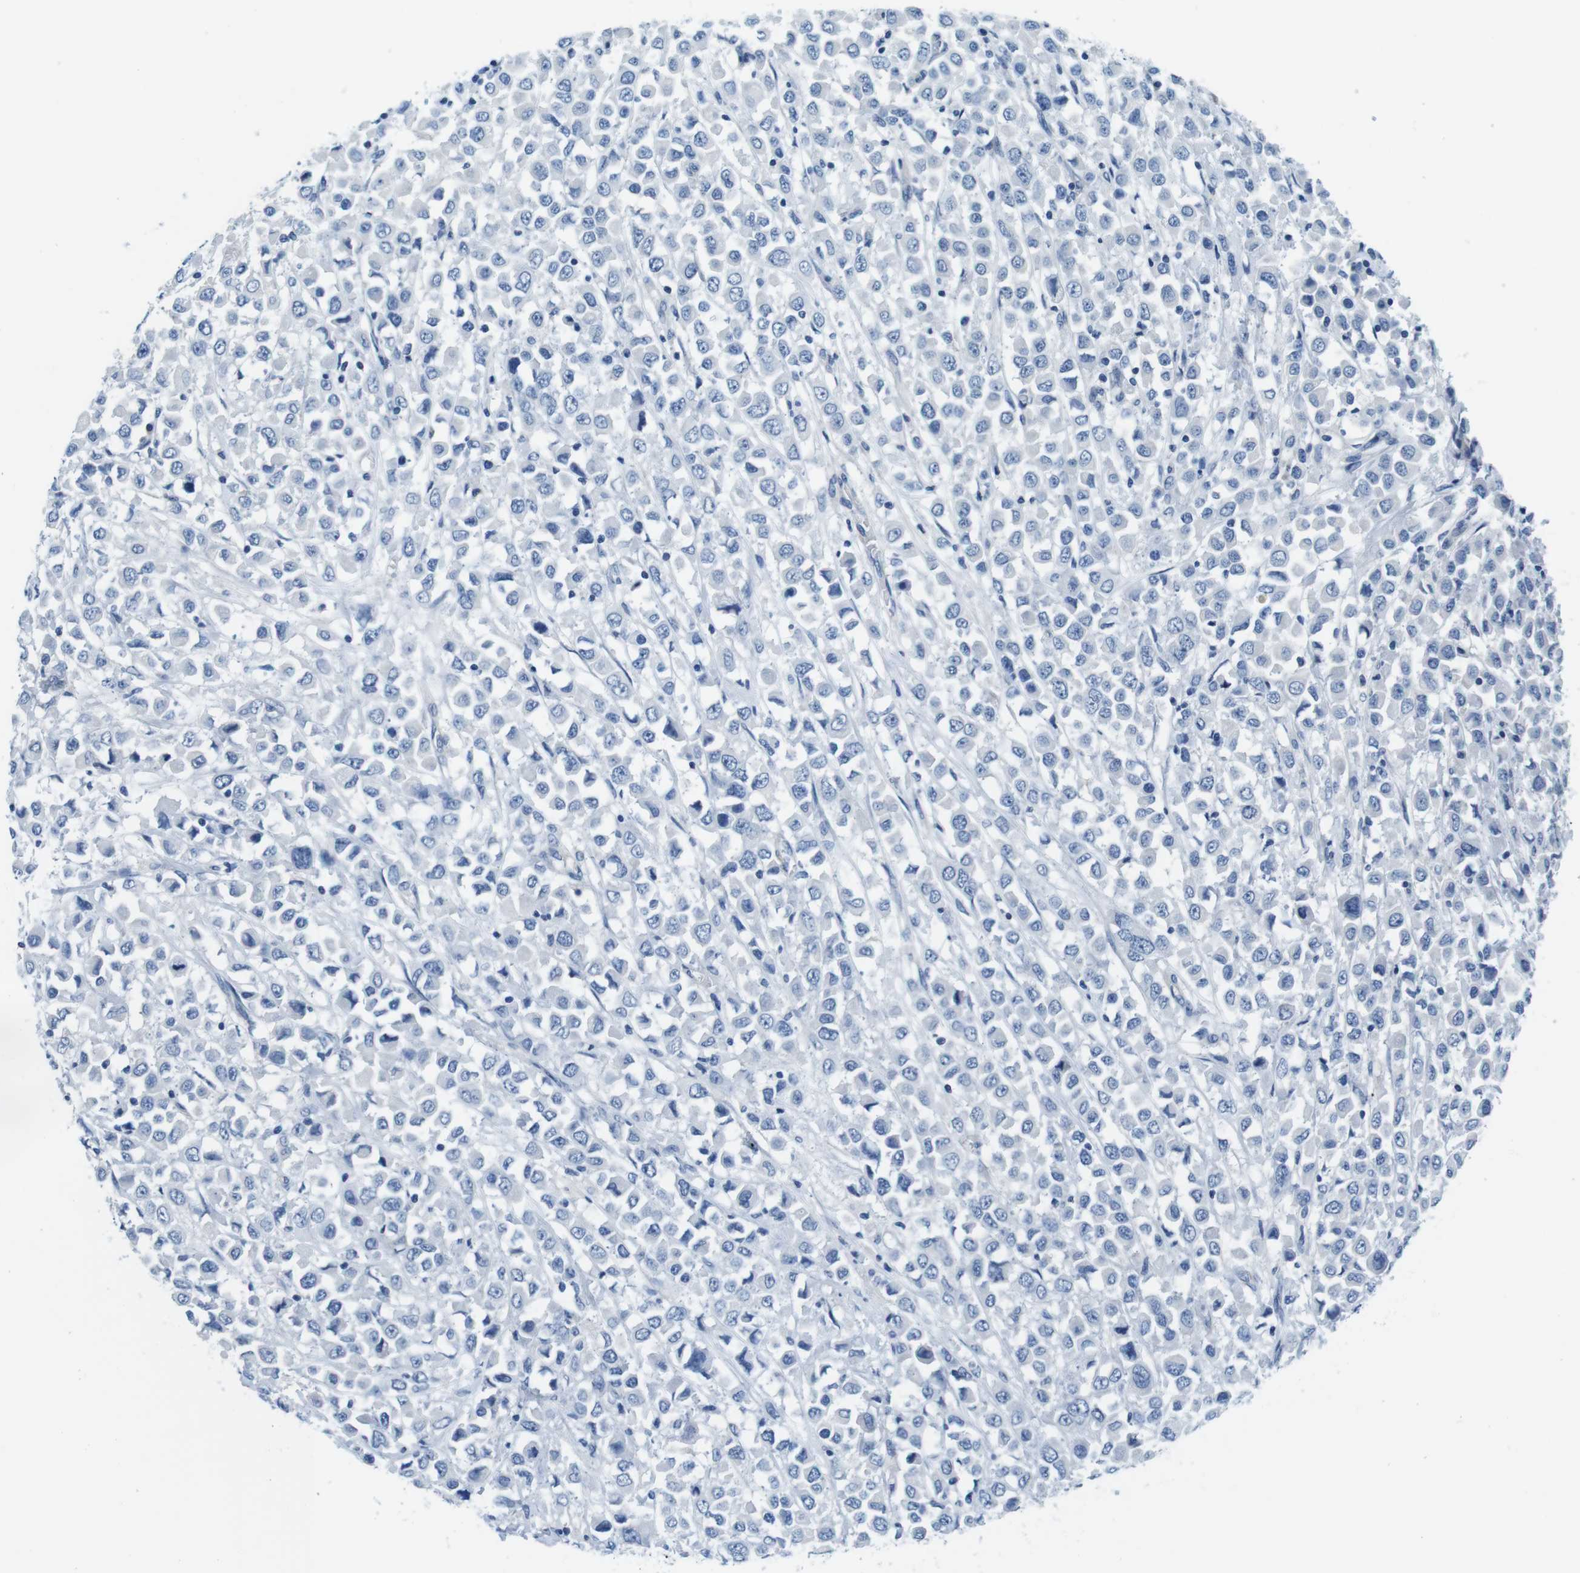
{"staining": {"intensity": "negative", "quantity": "none", "location": "none"}, "tissue": "breast cancer", "cell_type": "Tumor cells", "image_type": "cancer", "snomed": [{"axis": "morphology", "description": "Duct carcinoma"}, {"axis": "topography", "description": "Breast"}], "caption": "Immunohistochemistry (IHC) image of human intraductal carcinoma (breast) stained for a protein (brown), which demonstrates no staining in tumor cells.", "gene": "EIF2B5", "patient": {"sex": "female", "age": 61}}